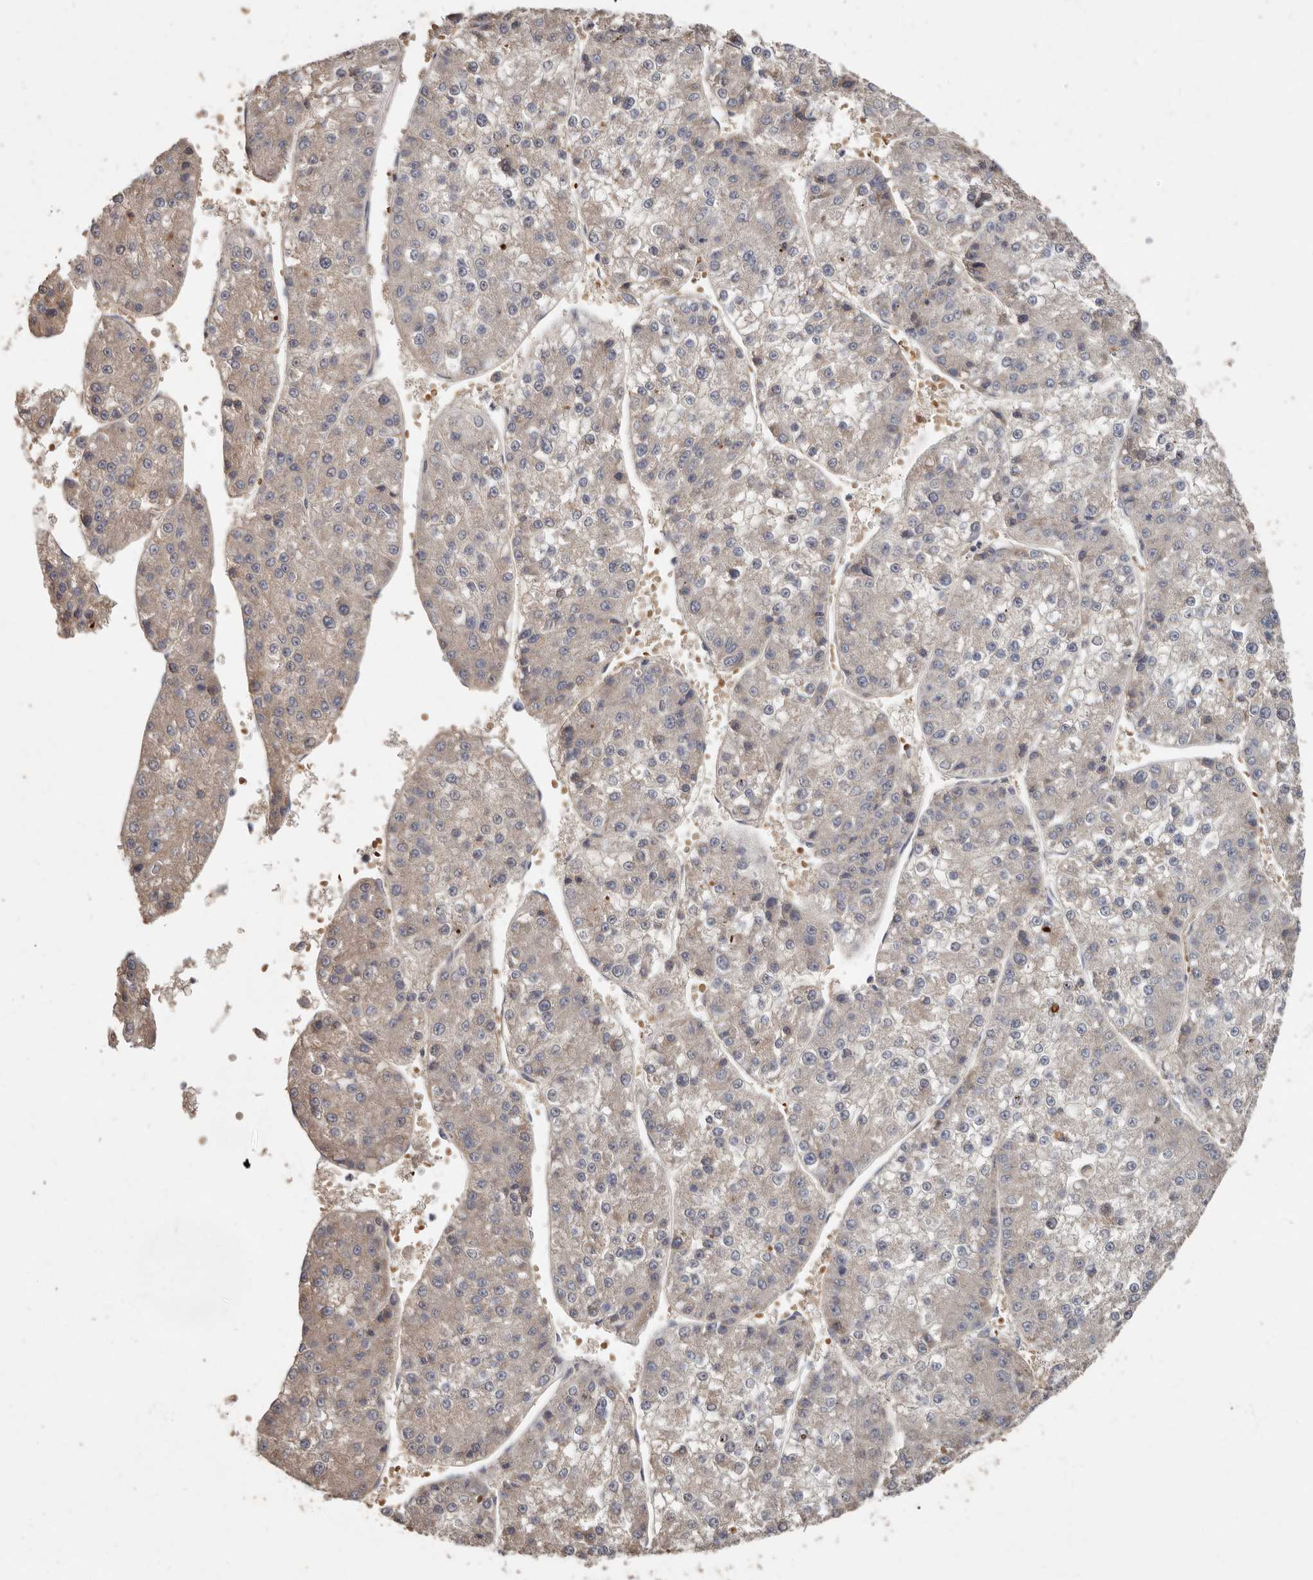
{"staining": {"intensity": "negative", "quantity": "none", "location": "none"}, "tissue": "liver cancer", "cell_type": "Tumor cells", "image_type": "cancer", "snomed": [{"axis": "morphology", "description": "Carcinoma, Hepatocellular, NOS"}, {"axis": "topography", "description": "Liver"}], "caption": "The immunohistochemistry (IHC) histopathology image has no significant positivity in tumor cells of liver hepatocellular carcinoma tissue.", "gene": "KIF26B", "patient": {"sex": "female", "age": 73}}